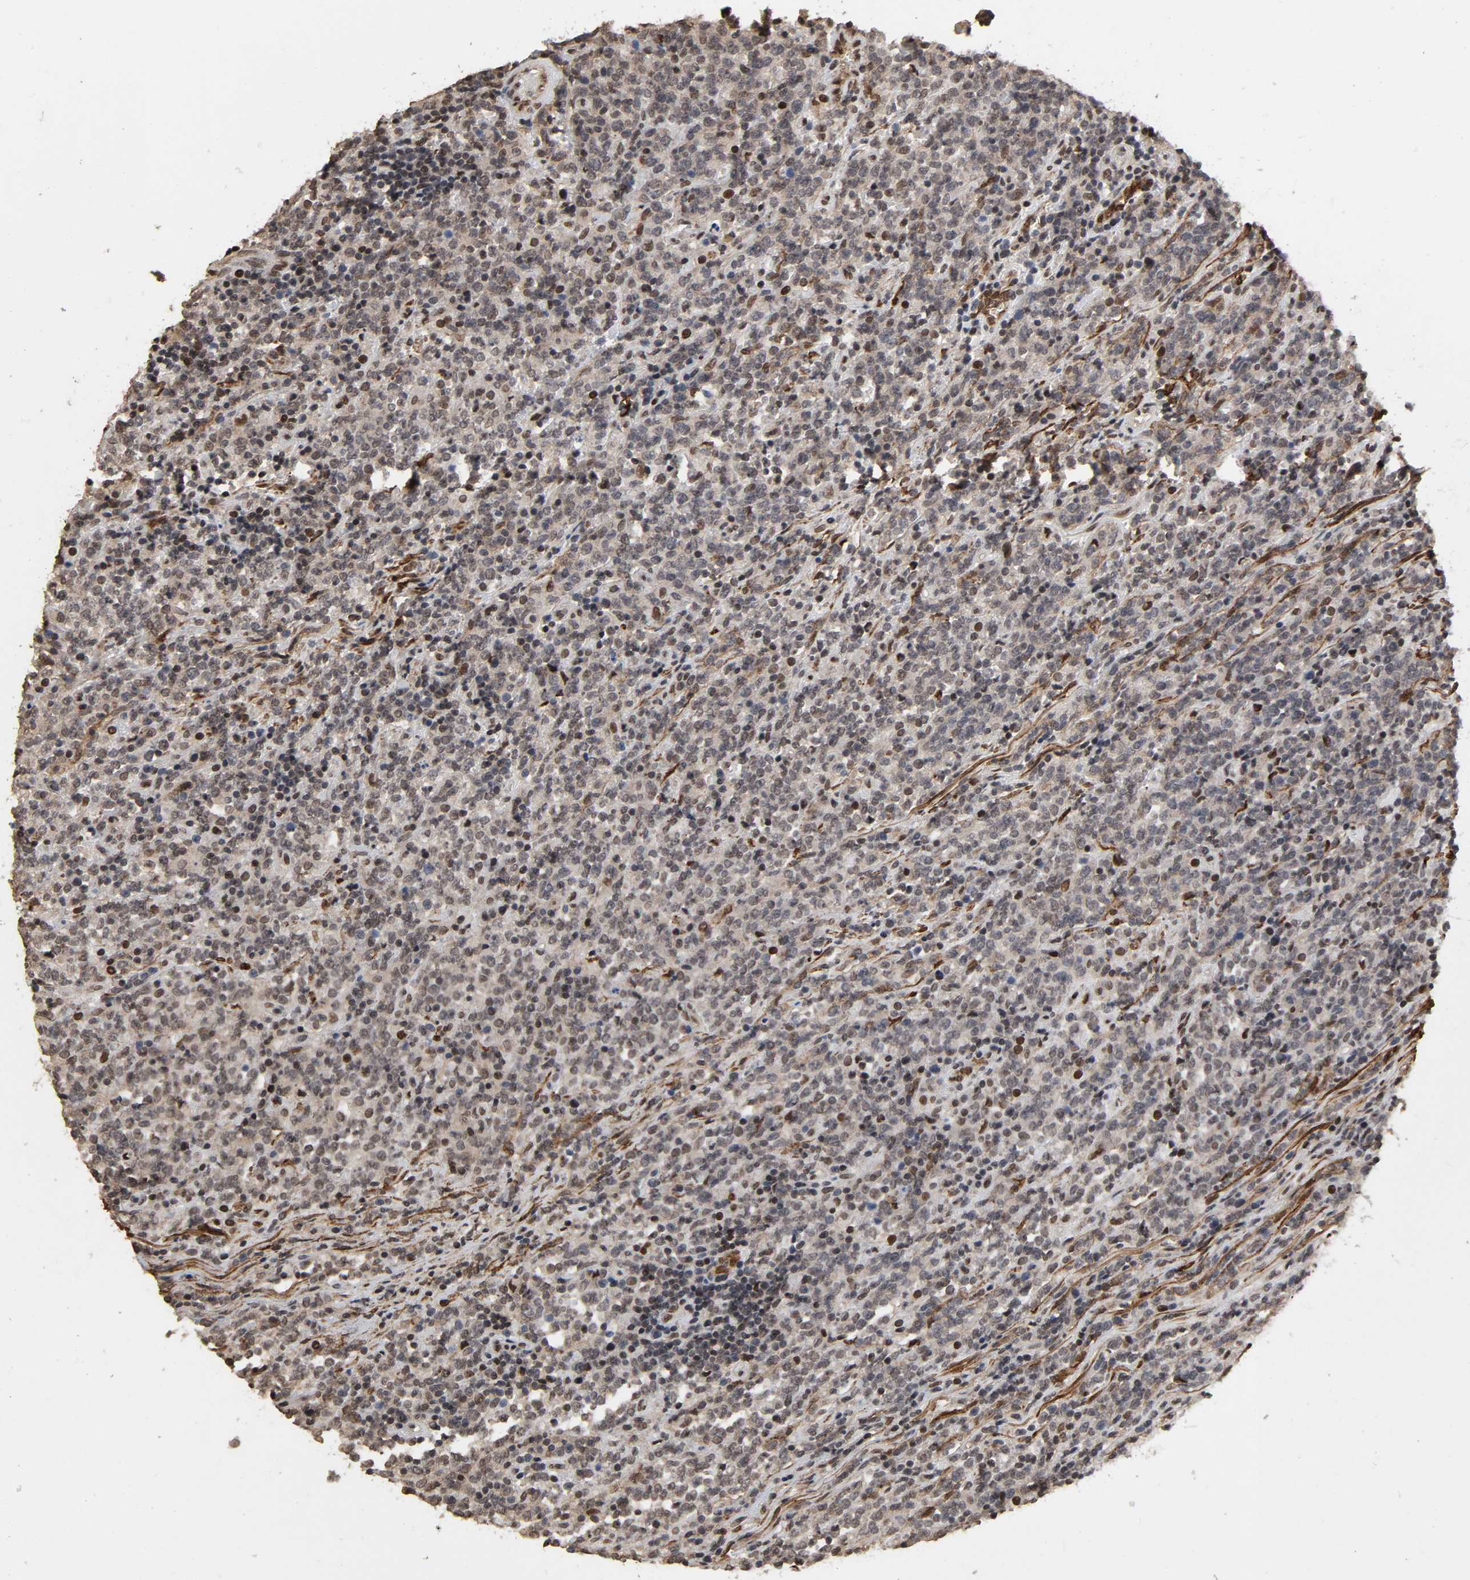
{"staining": {"intensity": "weak", "quantity": ">75%", "location": "cytoplasmic/membranous,nuclear"}, "tissue": "lymphoma", "cell_type": "Tumor cells", "image_type": "cancer", "snomed": [{"axis": "morphology", "description": "Malignant lymphoma, non-Hodgkin's type, High grade"}, {"axis": "topography", "description": "Soft tissue"}], "caption": "The image shows immunohistochemical staining of lymphoma. There is weak cytoplasmic/membranous and nuclear positivity is present in about >75% of tumor cells.", "gene": "AHNAK2", "patient": {"sex": "male", "age": 18}}